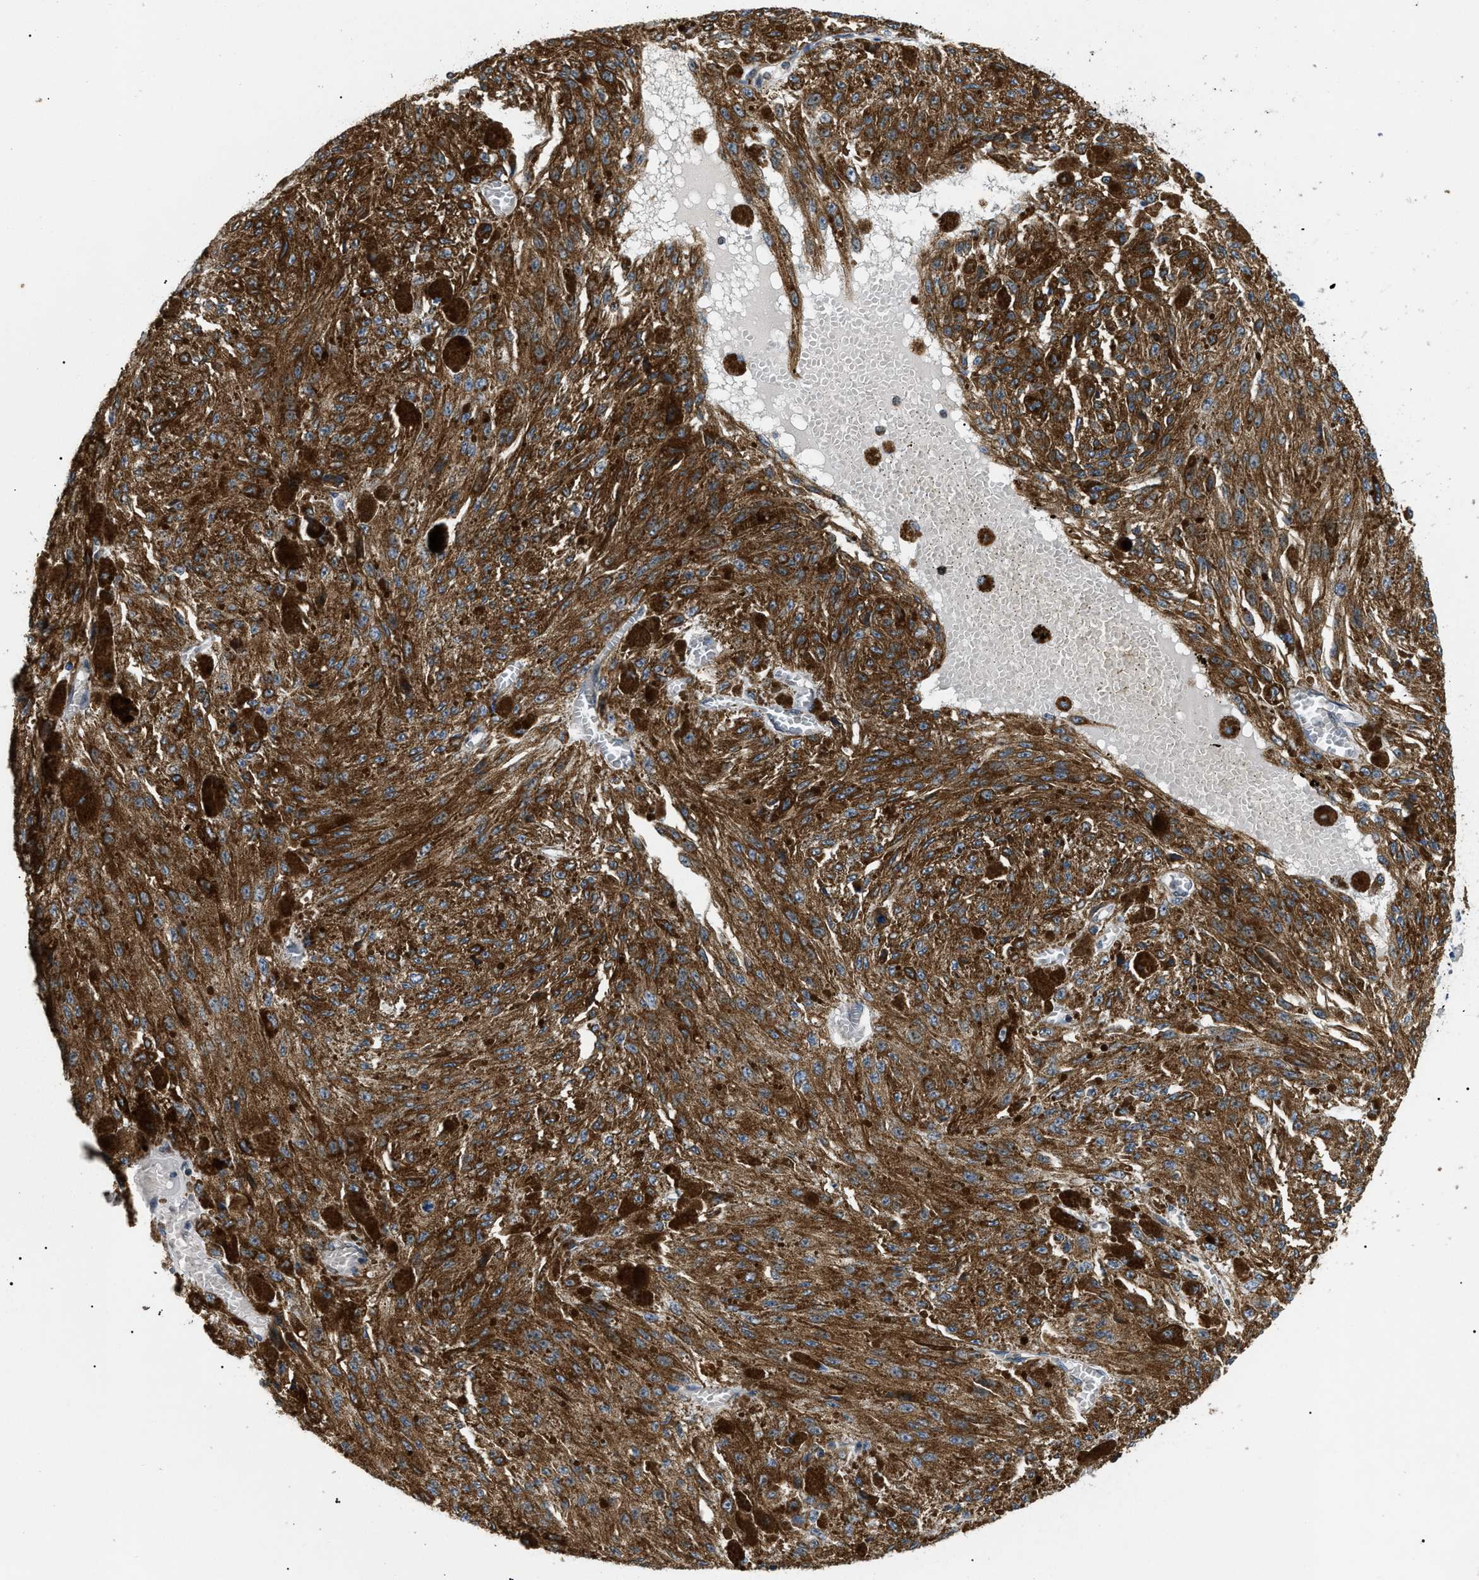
{"staining": {"intensity": "strong", "quantity": ">75%", "location": "cytoplasmic/membranous"}, "tissue": "melanoma", "cell_type": "Tumor cells", "image_type": "cancer", "snomed": [{"axis": "morphology", "description": "Malignant melanoma, NOS"}, {"axis": "topography", "description": "Other"}], "caption": "This image exhibits IHC staining of human melanoma, with high strong cytoplasmic/membranous expression in approximately >75% of tumor cells.", "gene": "TOMM6", "patient": {"sex": "male", "age": 79}}